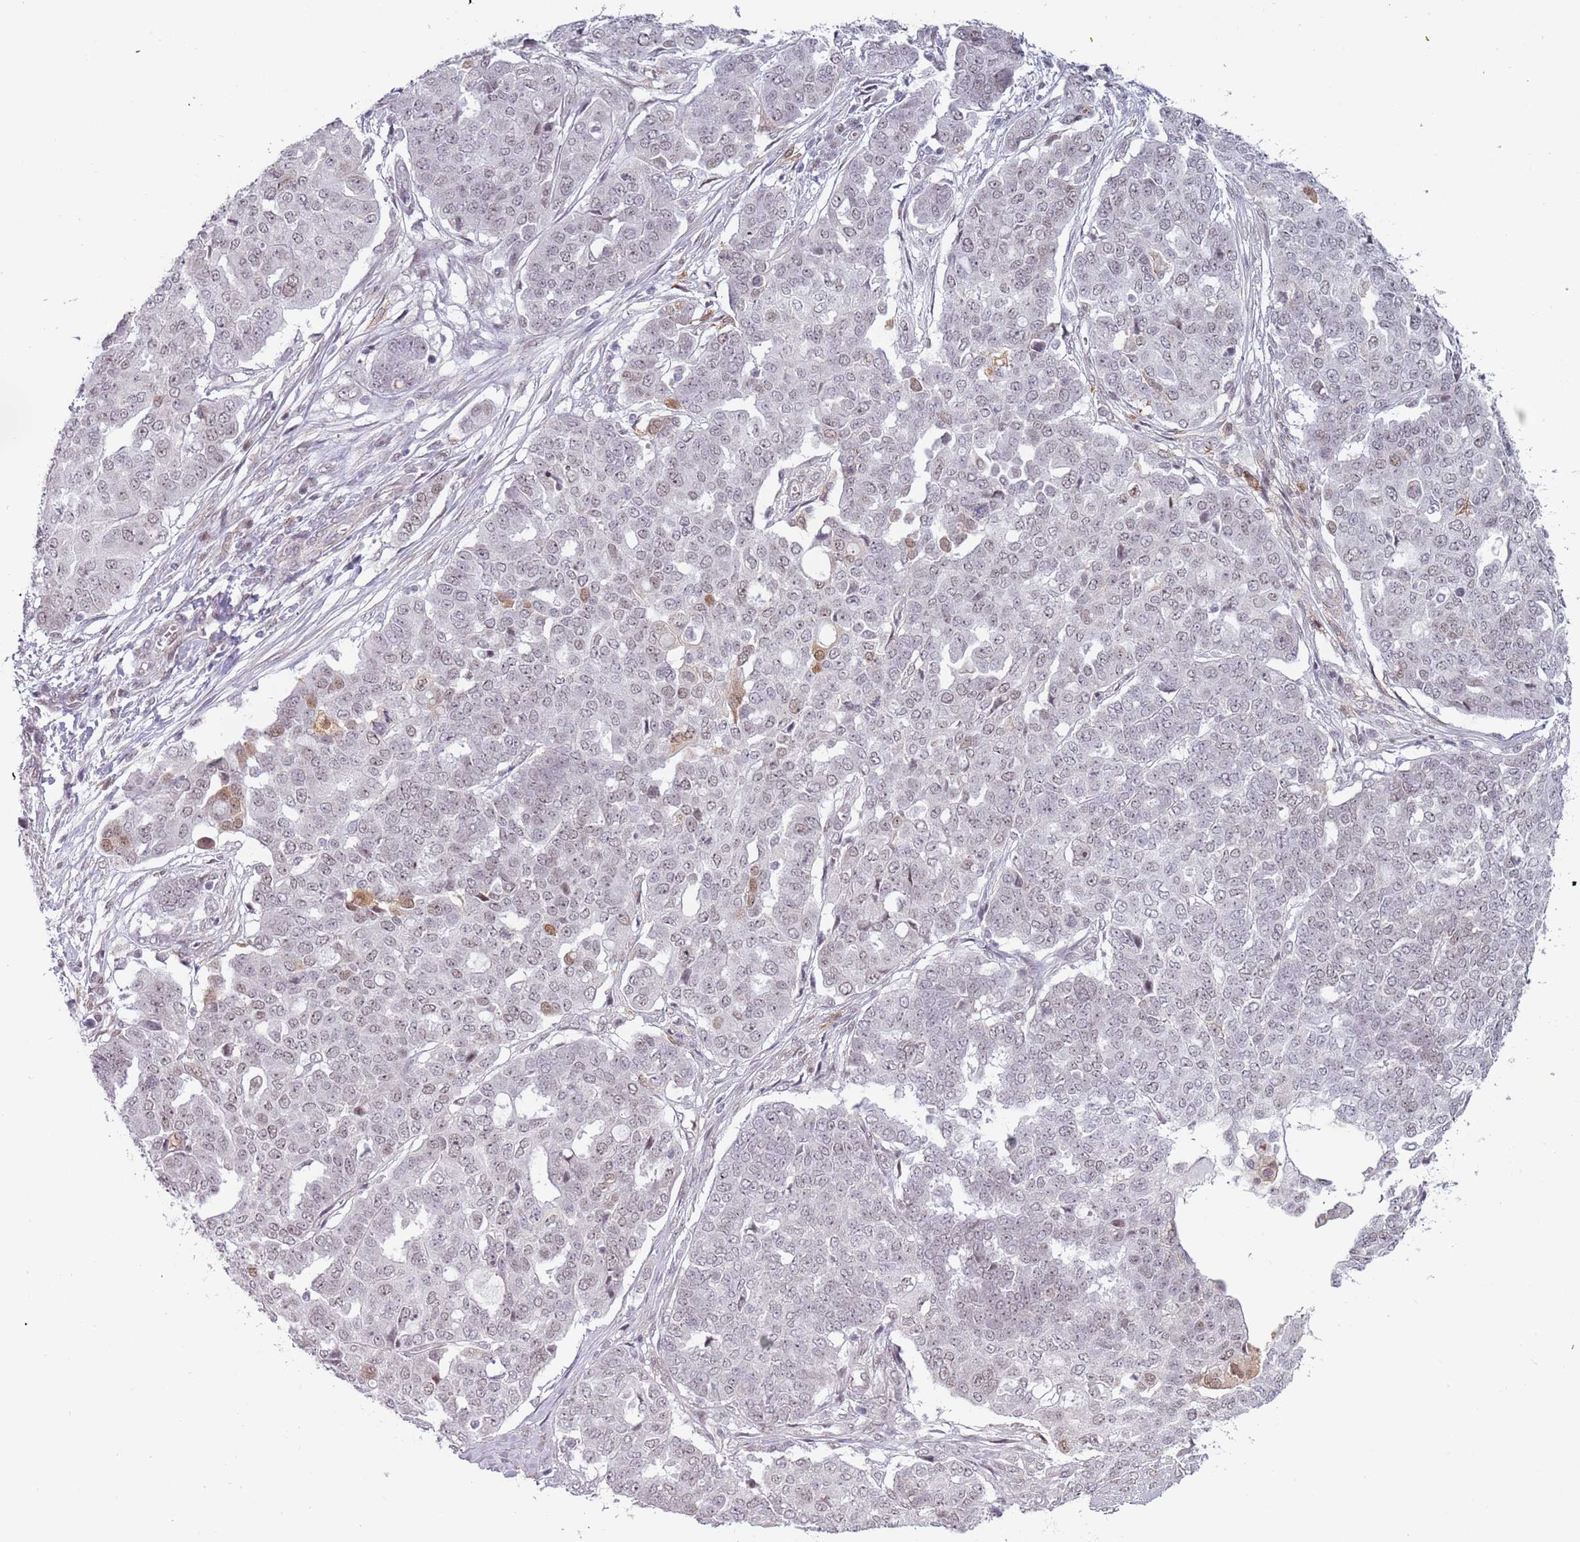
{"staining": {"intensity": "negative", "quantity": "none", "location": "none"}, "tissue": "ovarian cancer", "cell_type": "Tumor cells", "image_type": "cancer", "snomed": [{"axis": "morphology", "description": "Cystadenocarcinoma, serous, NOS"}, {"axis": "topography", "description": "Soft tissue"}, {"axis": "topography", "description": "Ovary"}], "caption": "The micrograph shows no staining of tumor cells in ovarian cancer (serous cystadenocarcinoma). (DAB immunohistochemistry, high magnification).", "gene": "REXO4", "patient": {"sex": "female", "age": 57}}